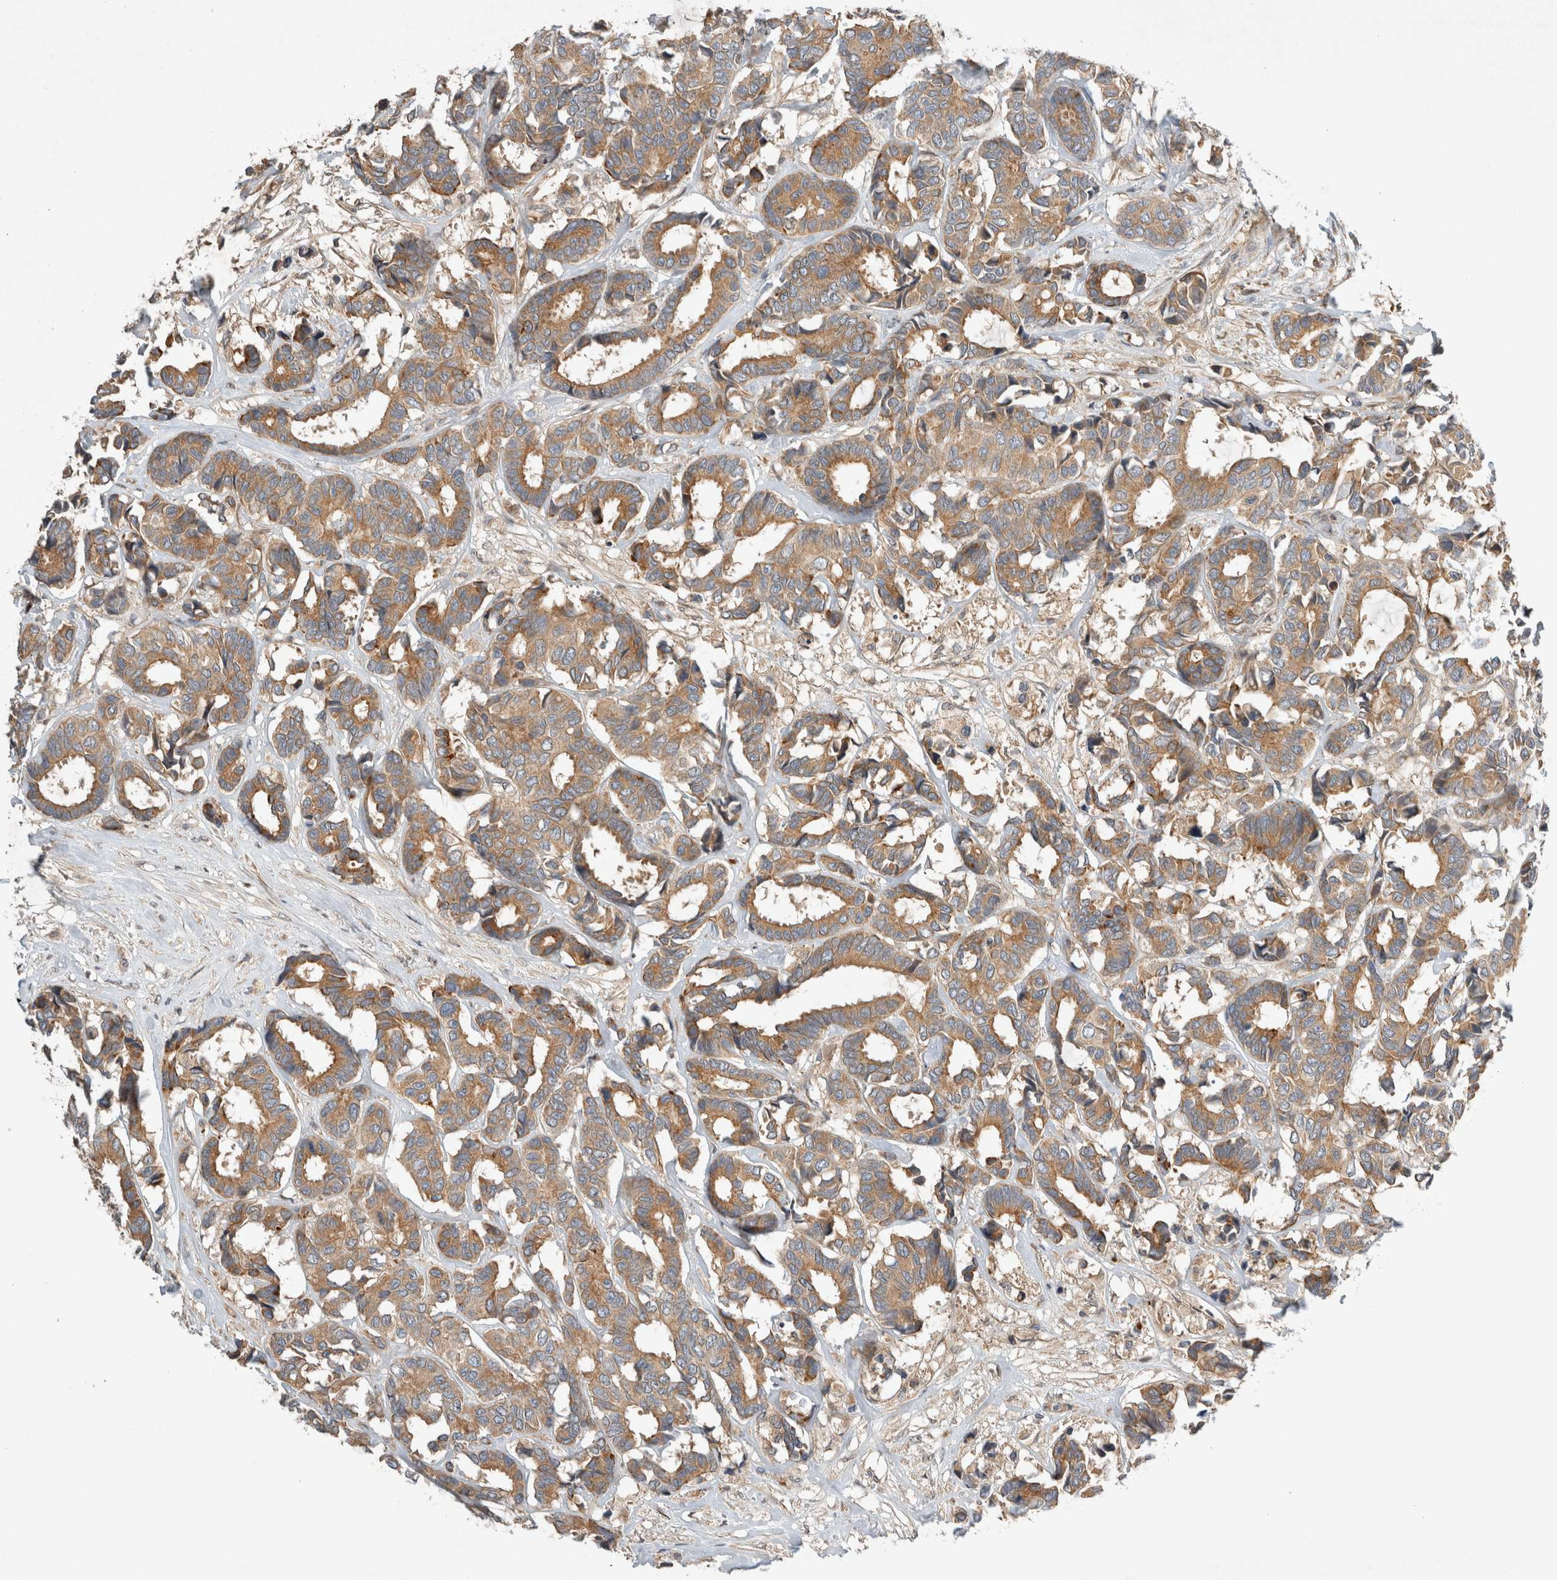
{"staining": {"intensity": "moderate", "quantity": ">75%", "location": "cytoplasmic/membranous"}, "tissue": "breast cancer", "cell_type": "Tumor cells", "image_type": "cancer", "snomed": [{"axis": "morphology", "description": "Duct carcinoma"}, {"axis": "topography", "description": "Breast"}], "caption": "A brown stain labels moderate cytoplasmic/membranous expression of a protein in intraductal carcinoma (breast) tumor cells. (DAB IHC, brown staining for protein, blue staining for nuclei).", "gene": "ARMC9", "patient": {"sex": "female", "age": 87}}